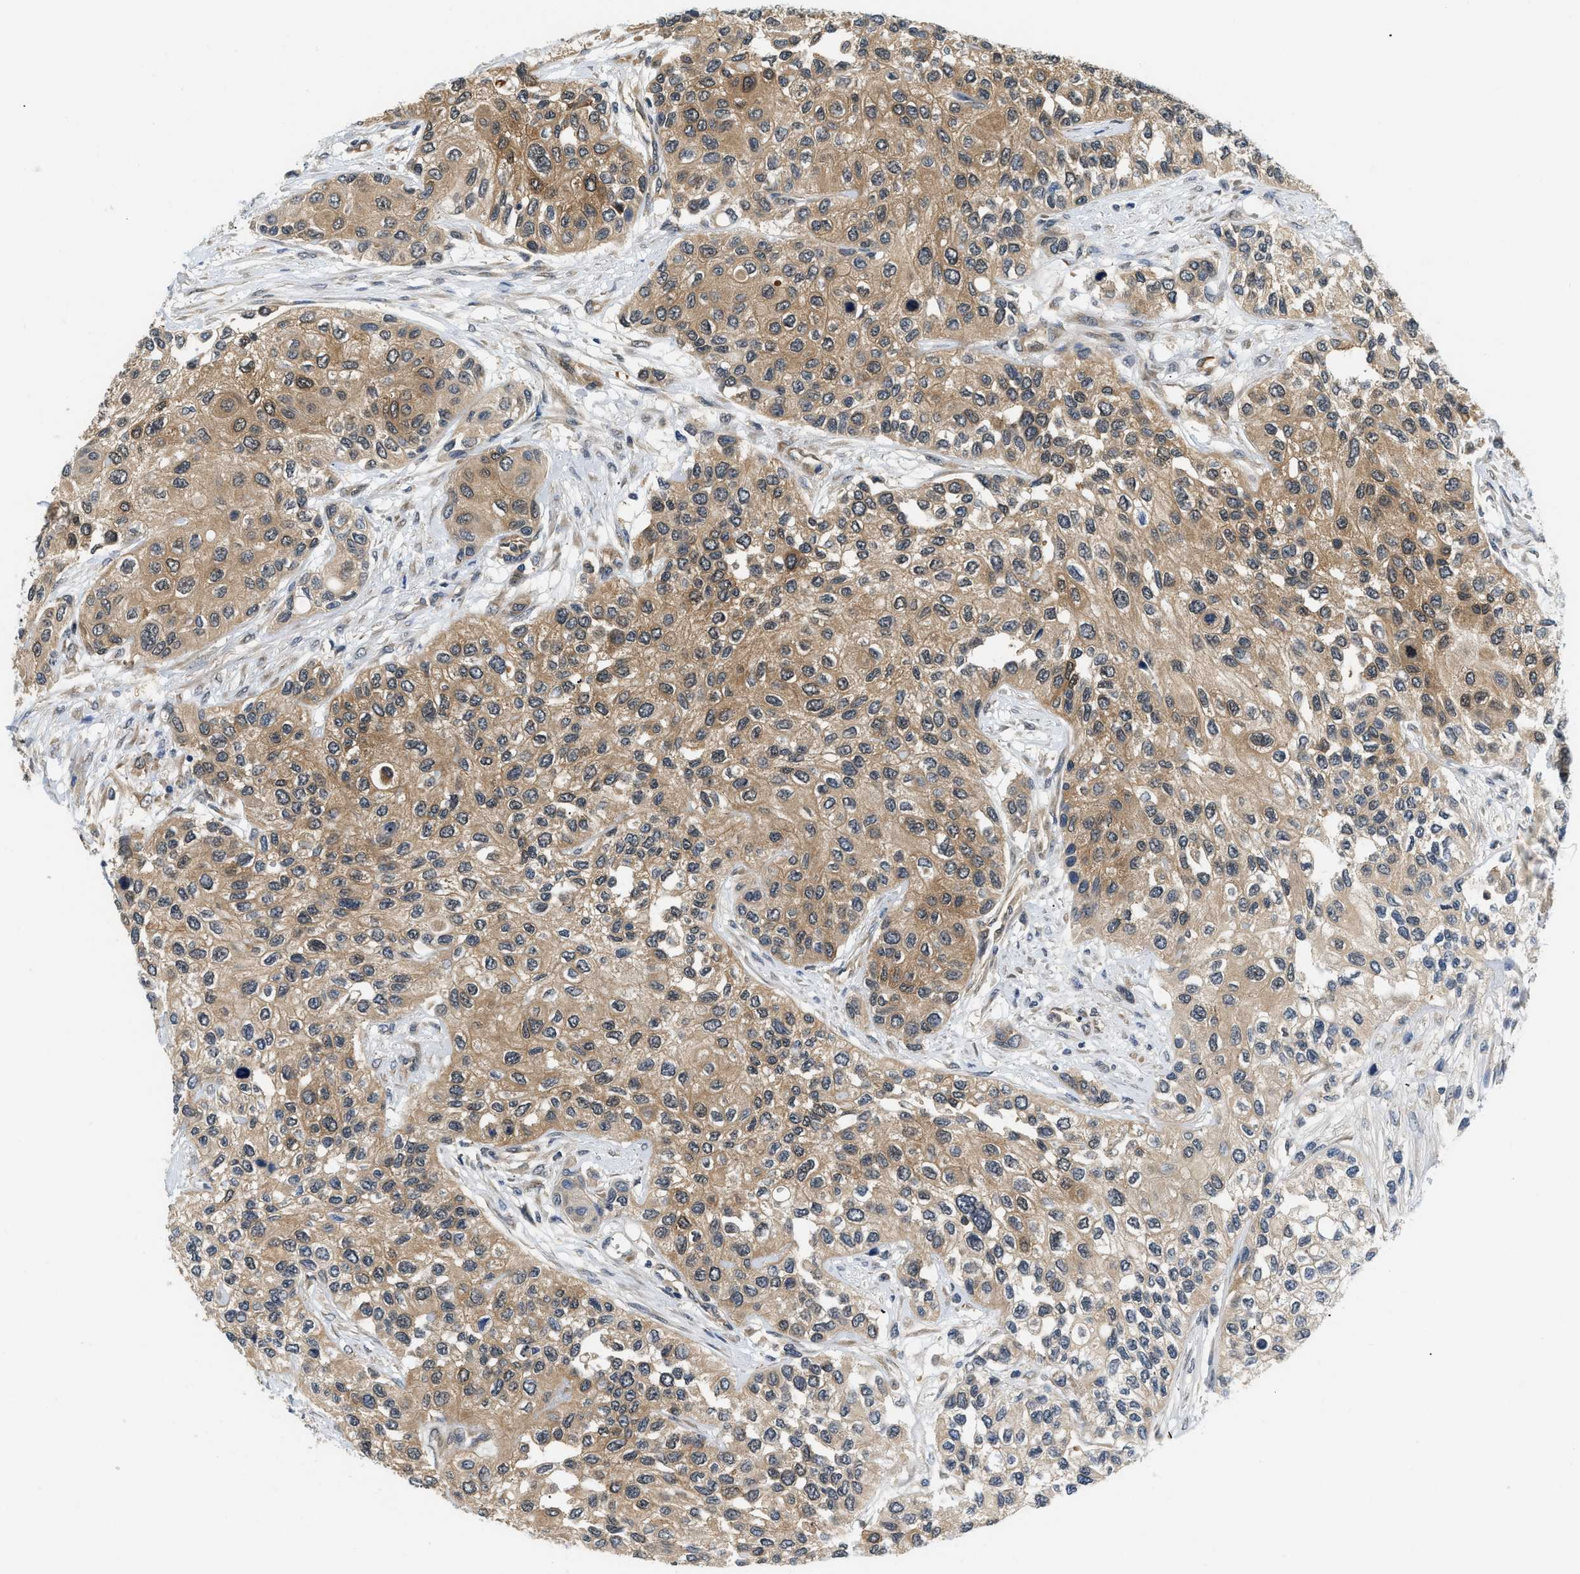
{"staining": {"intensity": "moderate", "quantity": ">75%", "location": "cytoplasmic/membranous"}, "tissue": "urothelial cancer", "cell_type": "Tumor cells", "image_type": "cancer", "snomed": [{"axis": "morphology", "description": "Urothelial carcinoma, High grade"}, {"axis": "topography", "description": "Urinary bladder"}], "caption": "Protein positivity by IHC demonstrates moderate cytoplasmic/membranous expression in about >75% of tumor cells in urothelial carcinoma (high-grade).", "gene": "EIF4EBP2", "patient": {"sex": "female", "age": 56}}